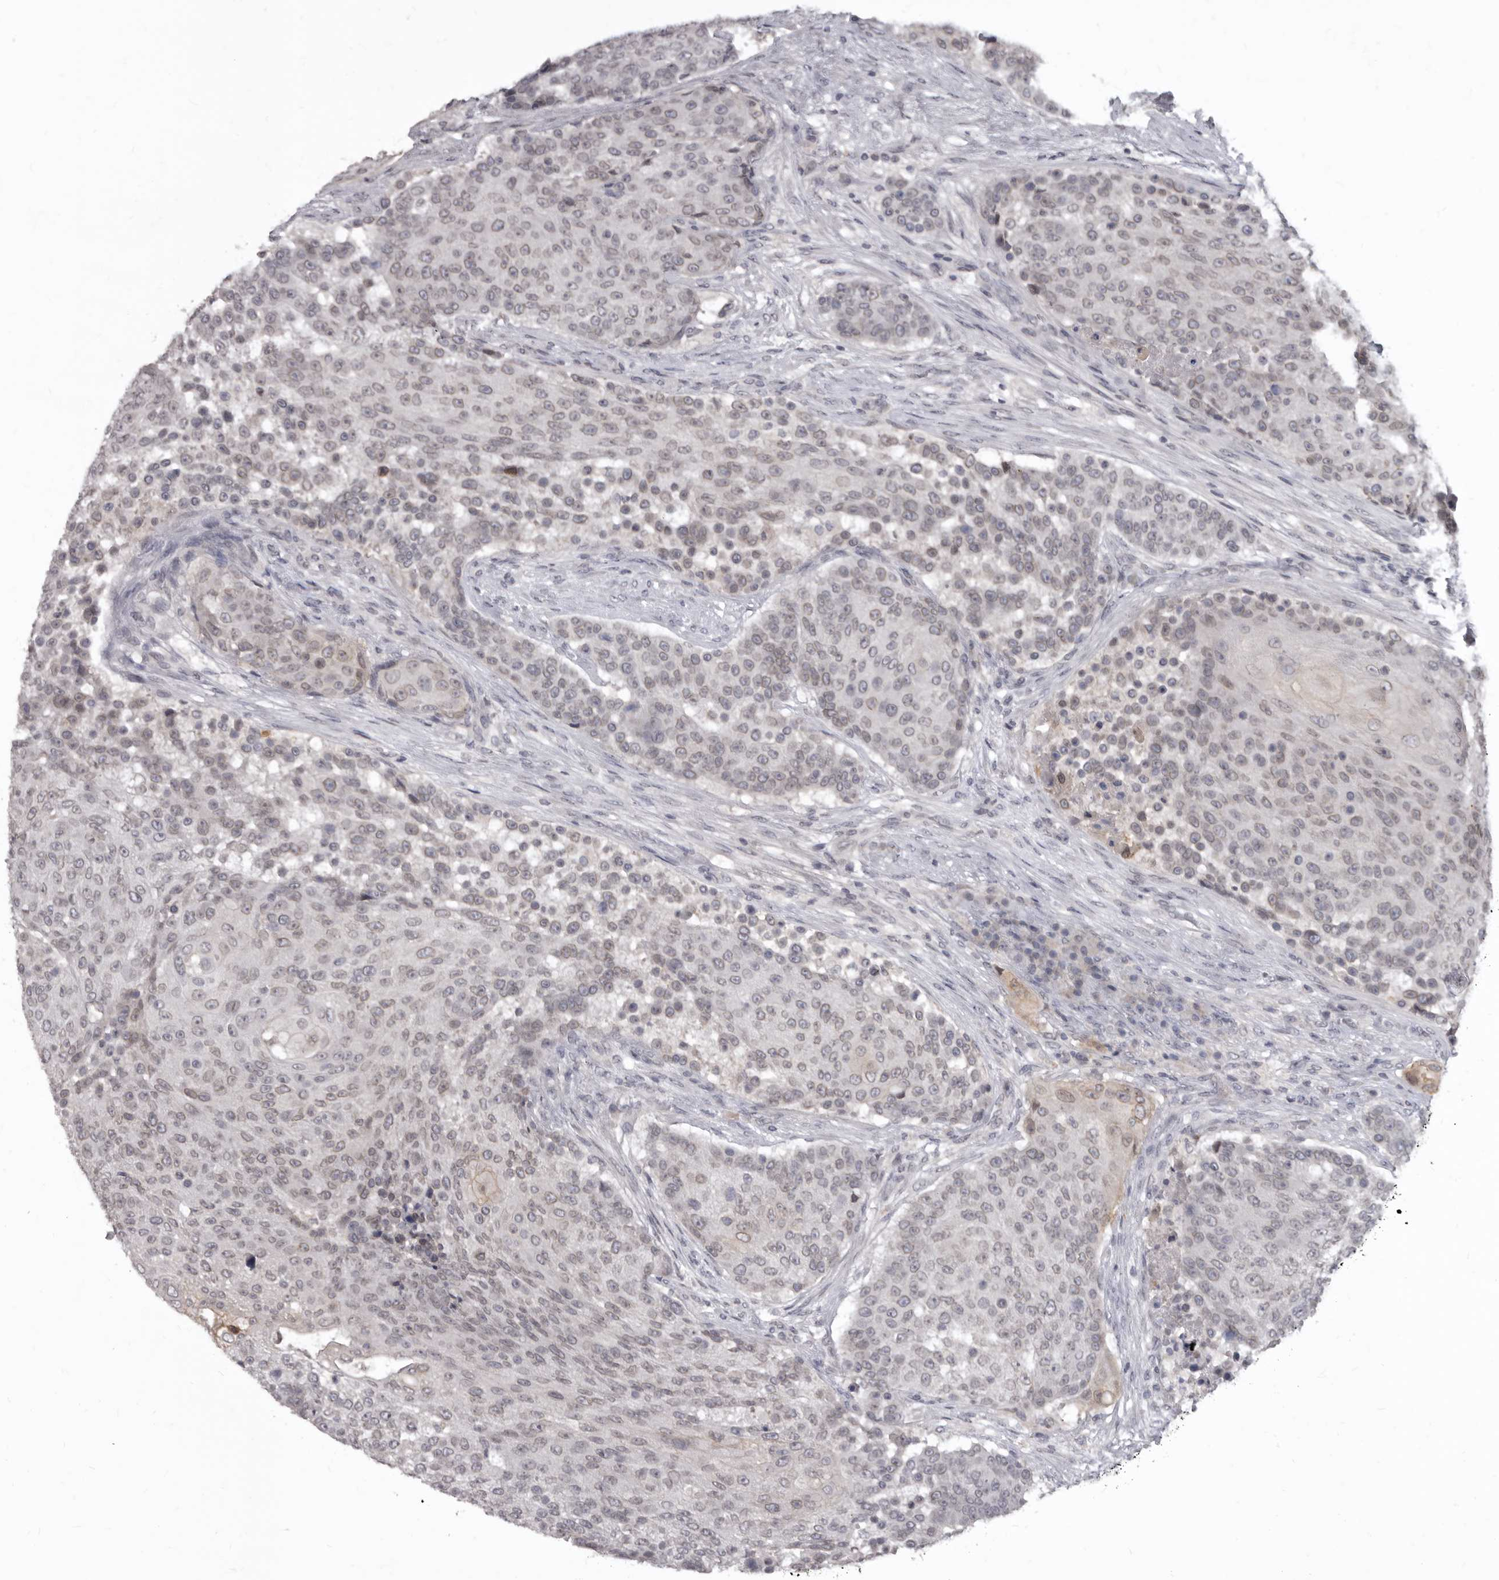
{"staining": {"intensity": "weak", "quantity": "25%-75%", "location": "nuclear"}, "tissue": "urothelial cancer", "cell_type": "Tumor cells", "image_type": "cancer", "snomed": [{"axis": "morphology", "description": "Urothelial carcinoma, High grade"}, {"axis": "topography", "description": "Urinary bladder"}], "caption": "DAB (3,3'-diaminobenzidine) immunohistochemical staining of human urothelial carcinoma (high-grade) shows weak nuclear protein expression in about 25%-75% of tumor cells.", "gene": "SULT1E1", "patient": {"sex": "female", "age": 63}}